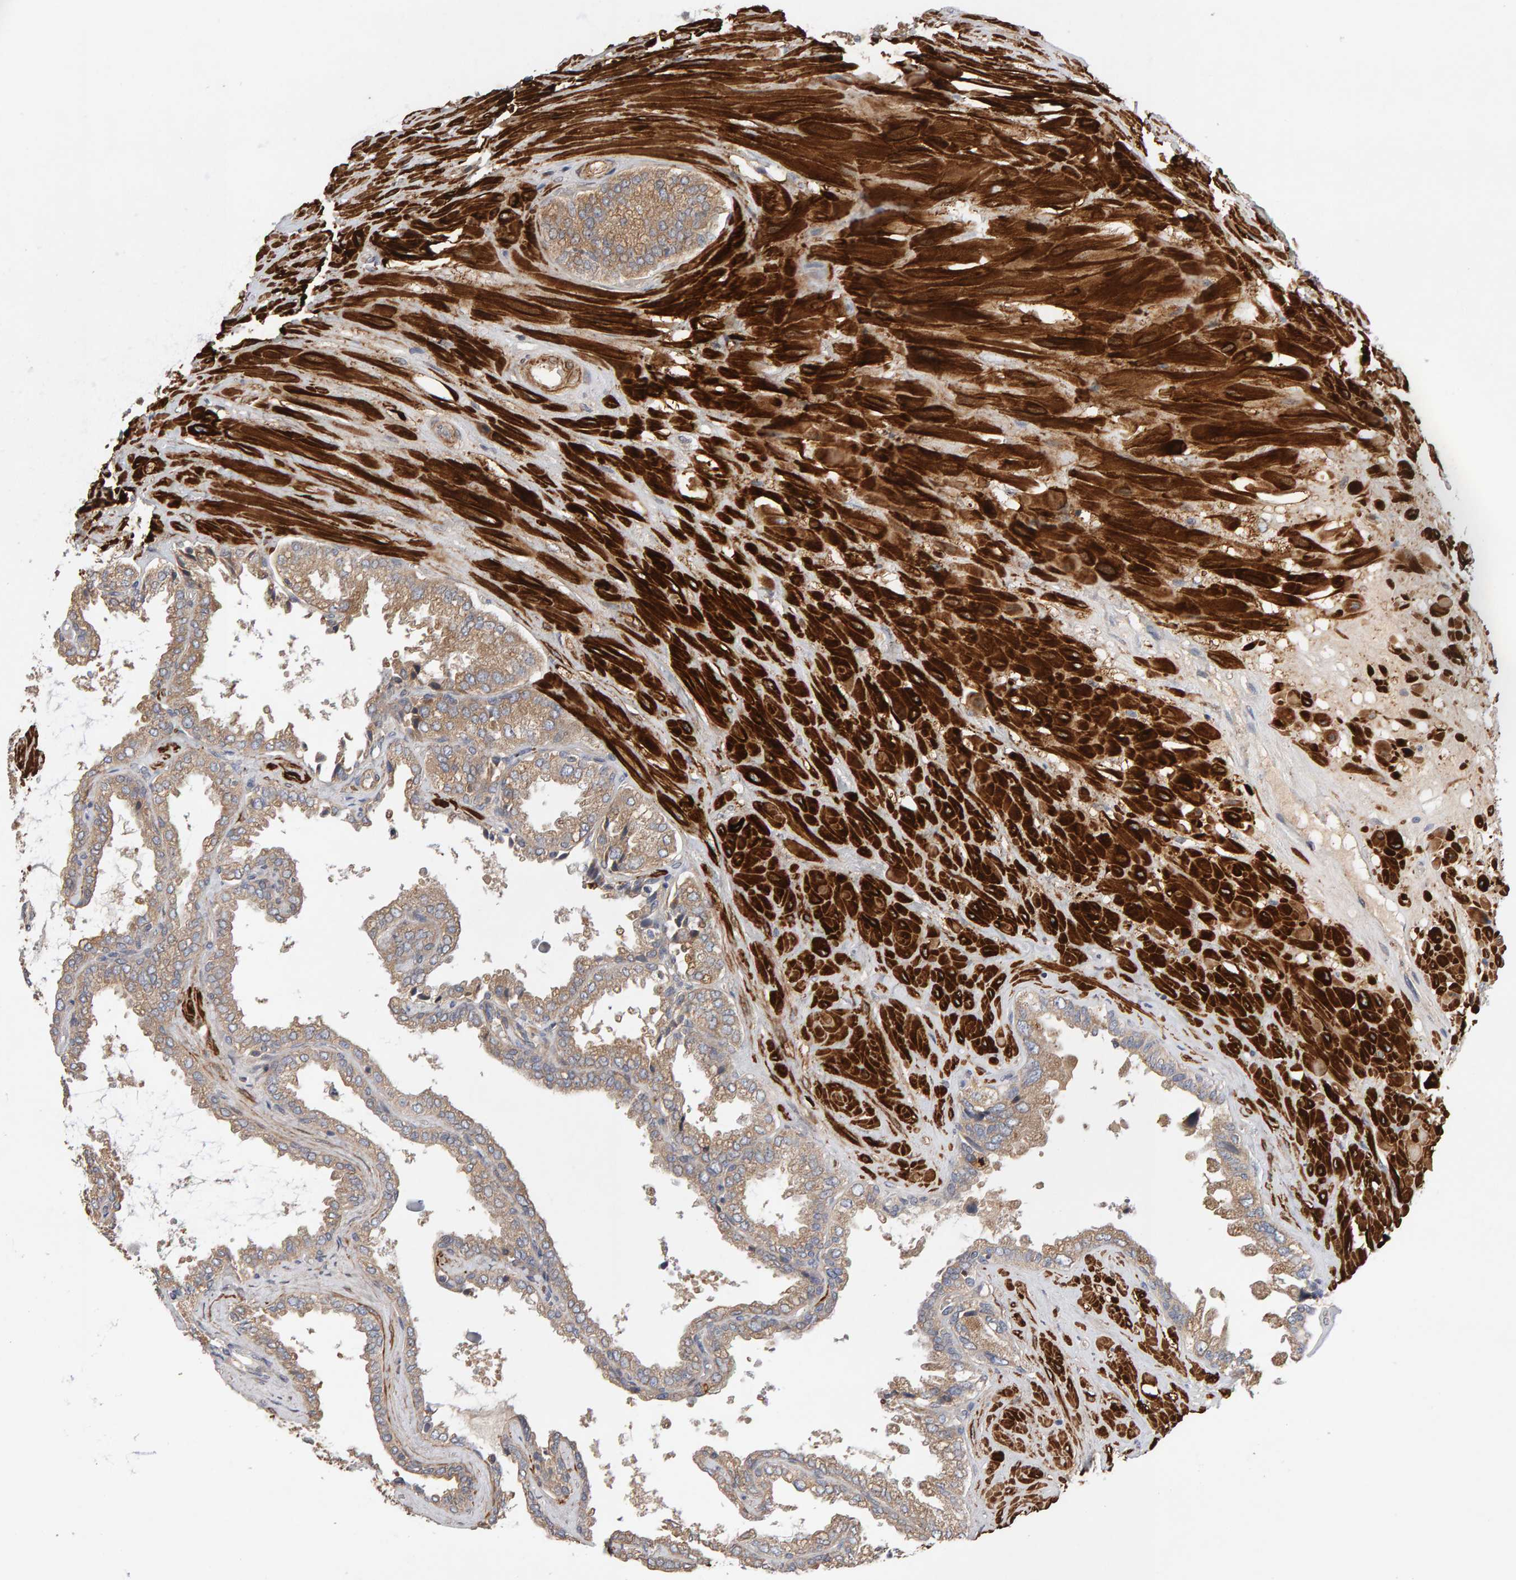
{"staining": {"intensity": "moderate", "quantity": ">75%", "location": "cytoplasmic/membranous"}, "tissue": "seminal vesicle", "cell_type": "Glandular cells", "image_type": "normal", "snomed": [{"axis": "morphology", "description": "Normal tissue, NOS"}, {"axis": "topography", "description": "Seminal veicle"}], "caption": "Protein analysis of normal seminal vesicle demonstrates moderate cytoplasmic/membranous staining in approximately >75% of glandular cells. (DAB (3,3'-diaminobenzidine) = brown stain, brightfield microscopy at high magnification).", "gene": "RNF19A", "patient": {"sex": "male", "age": 46}}